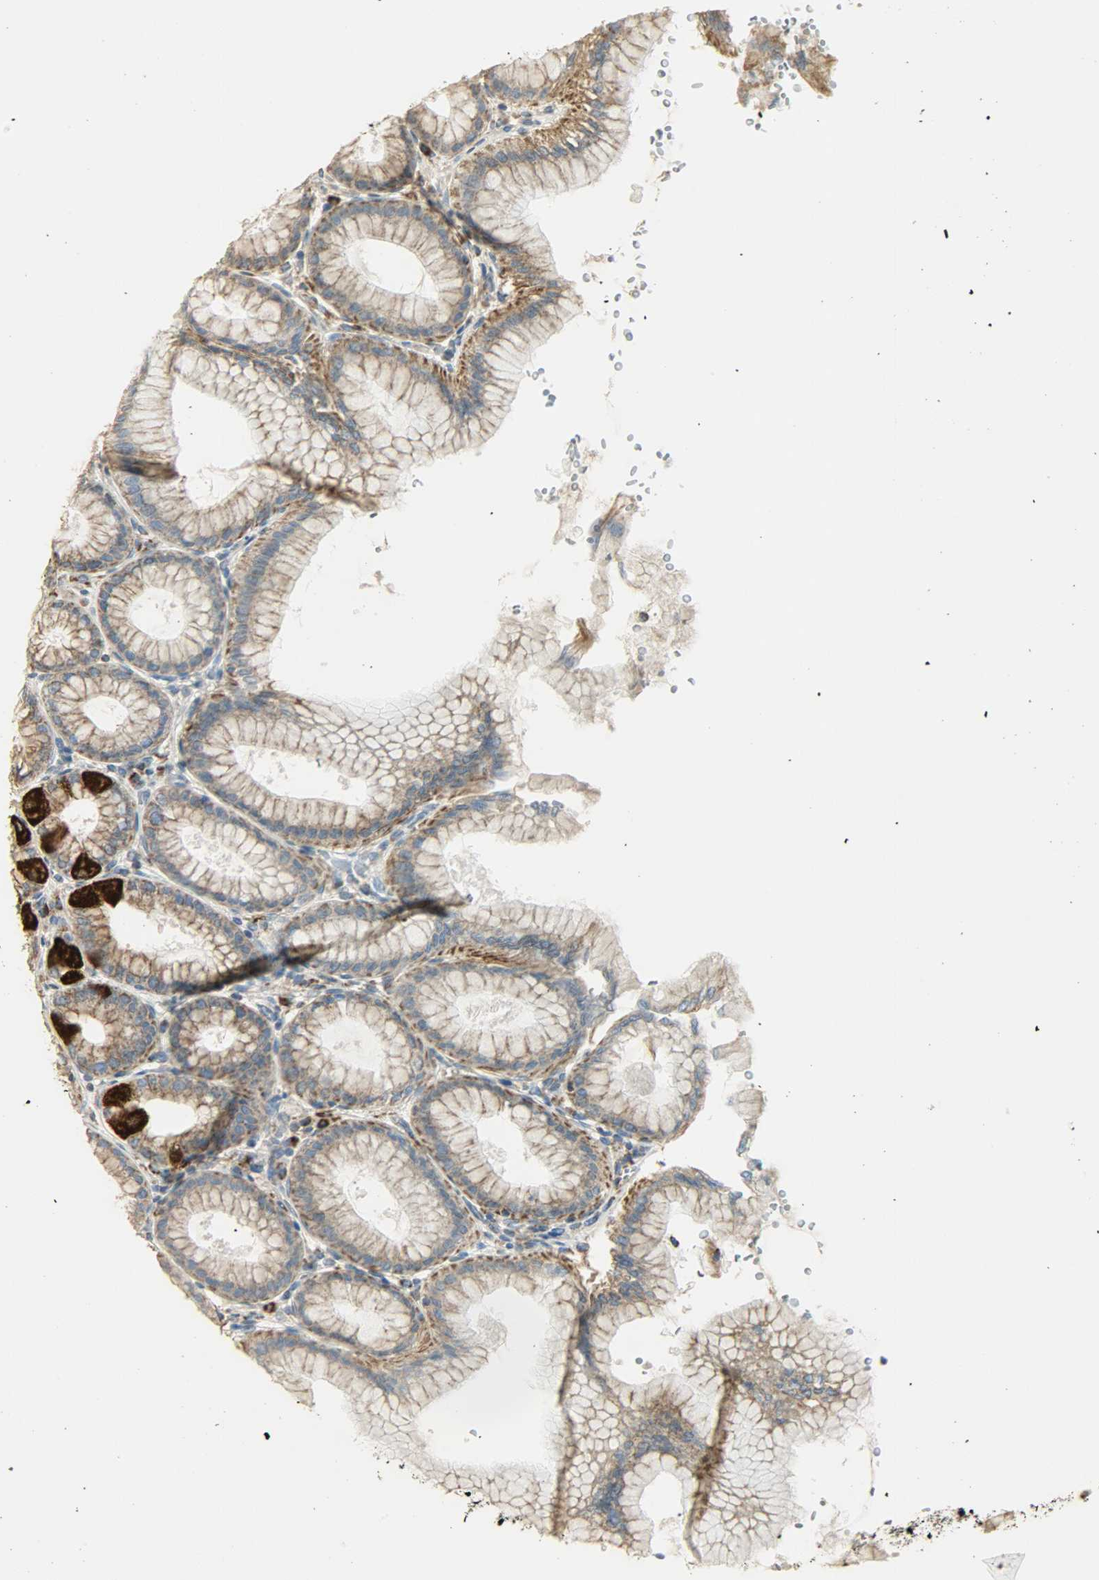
{"staining": {"intensity": "strong", "quantity": "25%-75%", "location": "cytoplasmic/membranous"}, "tissue": "stomach", "cell_type": "Glandular cells", "image_type": "normal", "snomed": [{"axis": "morphology", "description": "Normal tissue, NOS"}, {"axis": "topography", "description": "Stomach, upper"}], "caption": "This image reveals benign stomach stained with immunohistochemistry (IHC) to label a protein in brown. The cytoplasmic/membranous of glandular cells show strong positivity for the protein. Nuclei are counter-stained blue.", "gene": "NNT", "patient": {"sex": "female", "age": 56}}